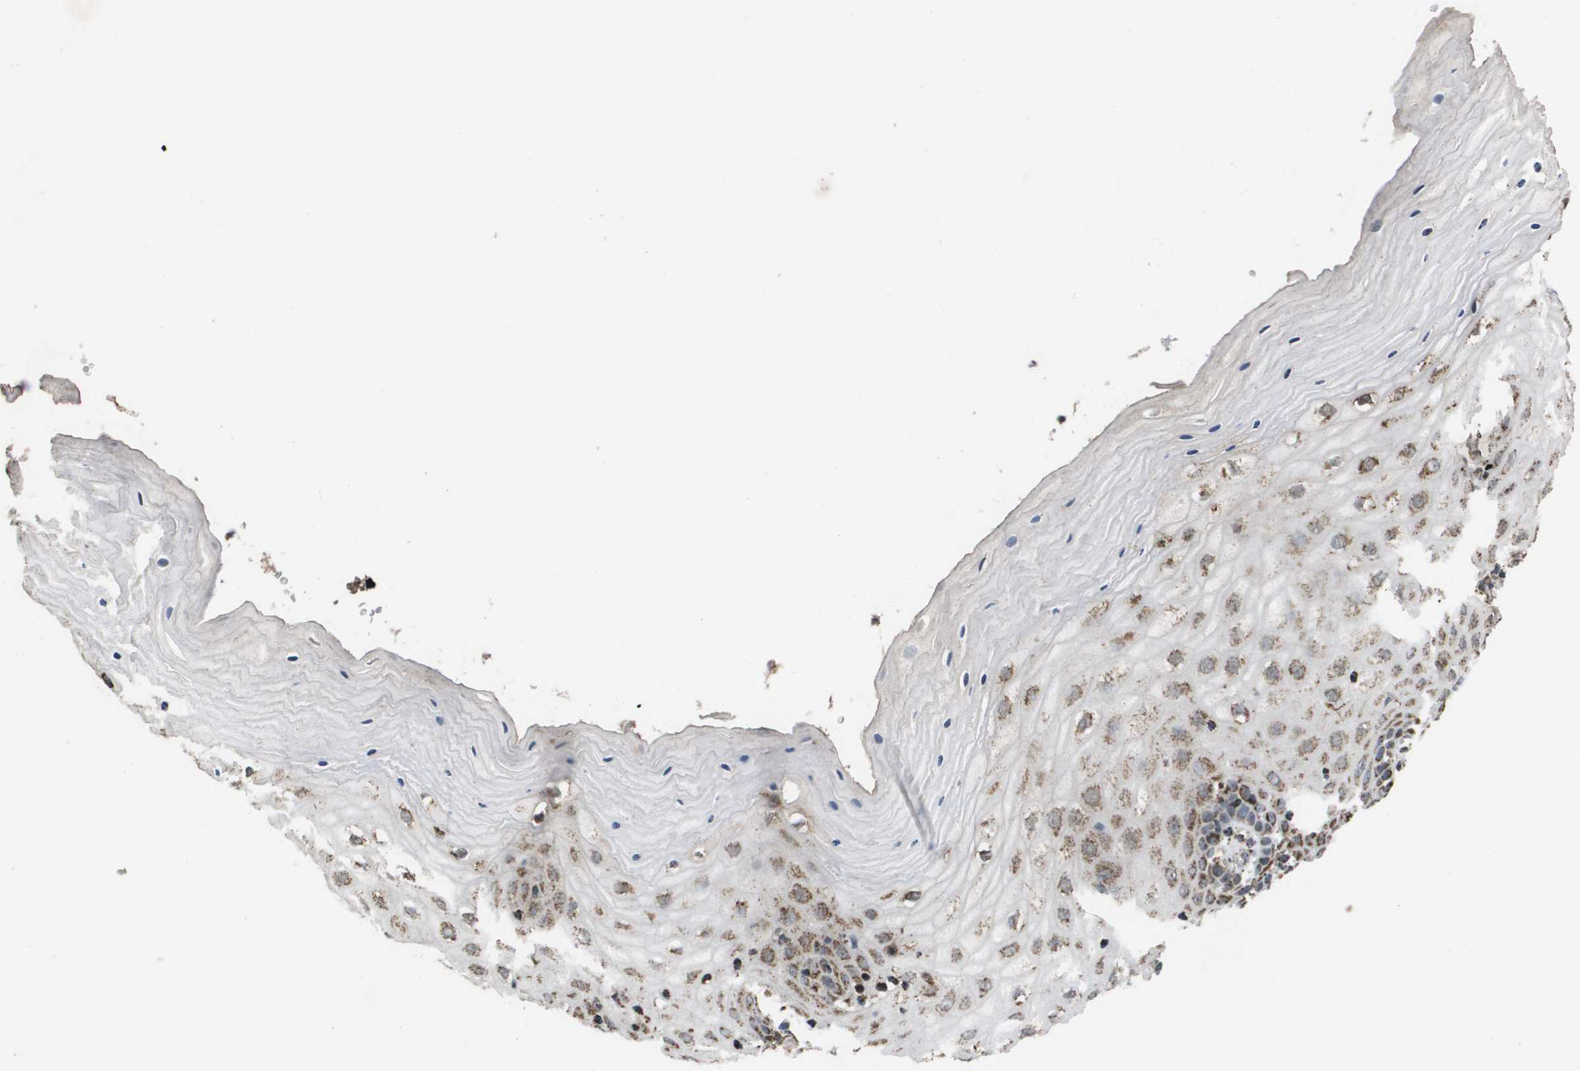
{"staining": {"intensity": "moderate", "quantity": ">75%", "location": "cytoplasmic/membranous"}, "tissue": "cervix", "cell_type": "Glandular cells", "image_type": "normal", "snomed": [{"axis": "morphology", "description": "Normal tissue, NOS"}, {"axis": "topography", "description": "Cervix"}], "caption": "A histopathology image showing moderate cytoplasmic/membranous positivity in about >75% of glandular cells in normal cervix, as visualized by brown immunohistochemical staining.", "gene": "HSPE1", "patient": {"sex": "female", "age": 55}}